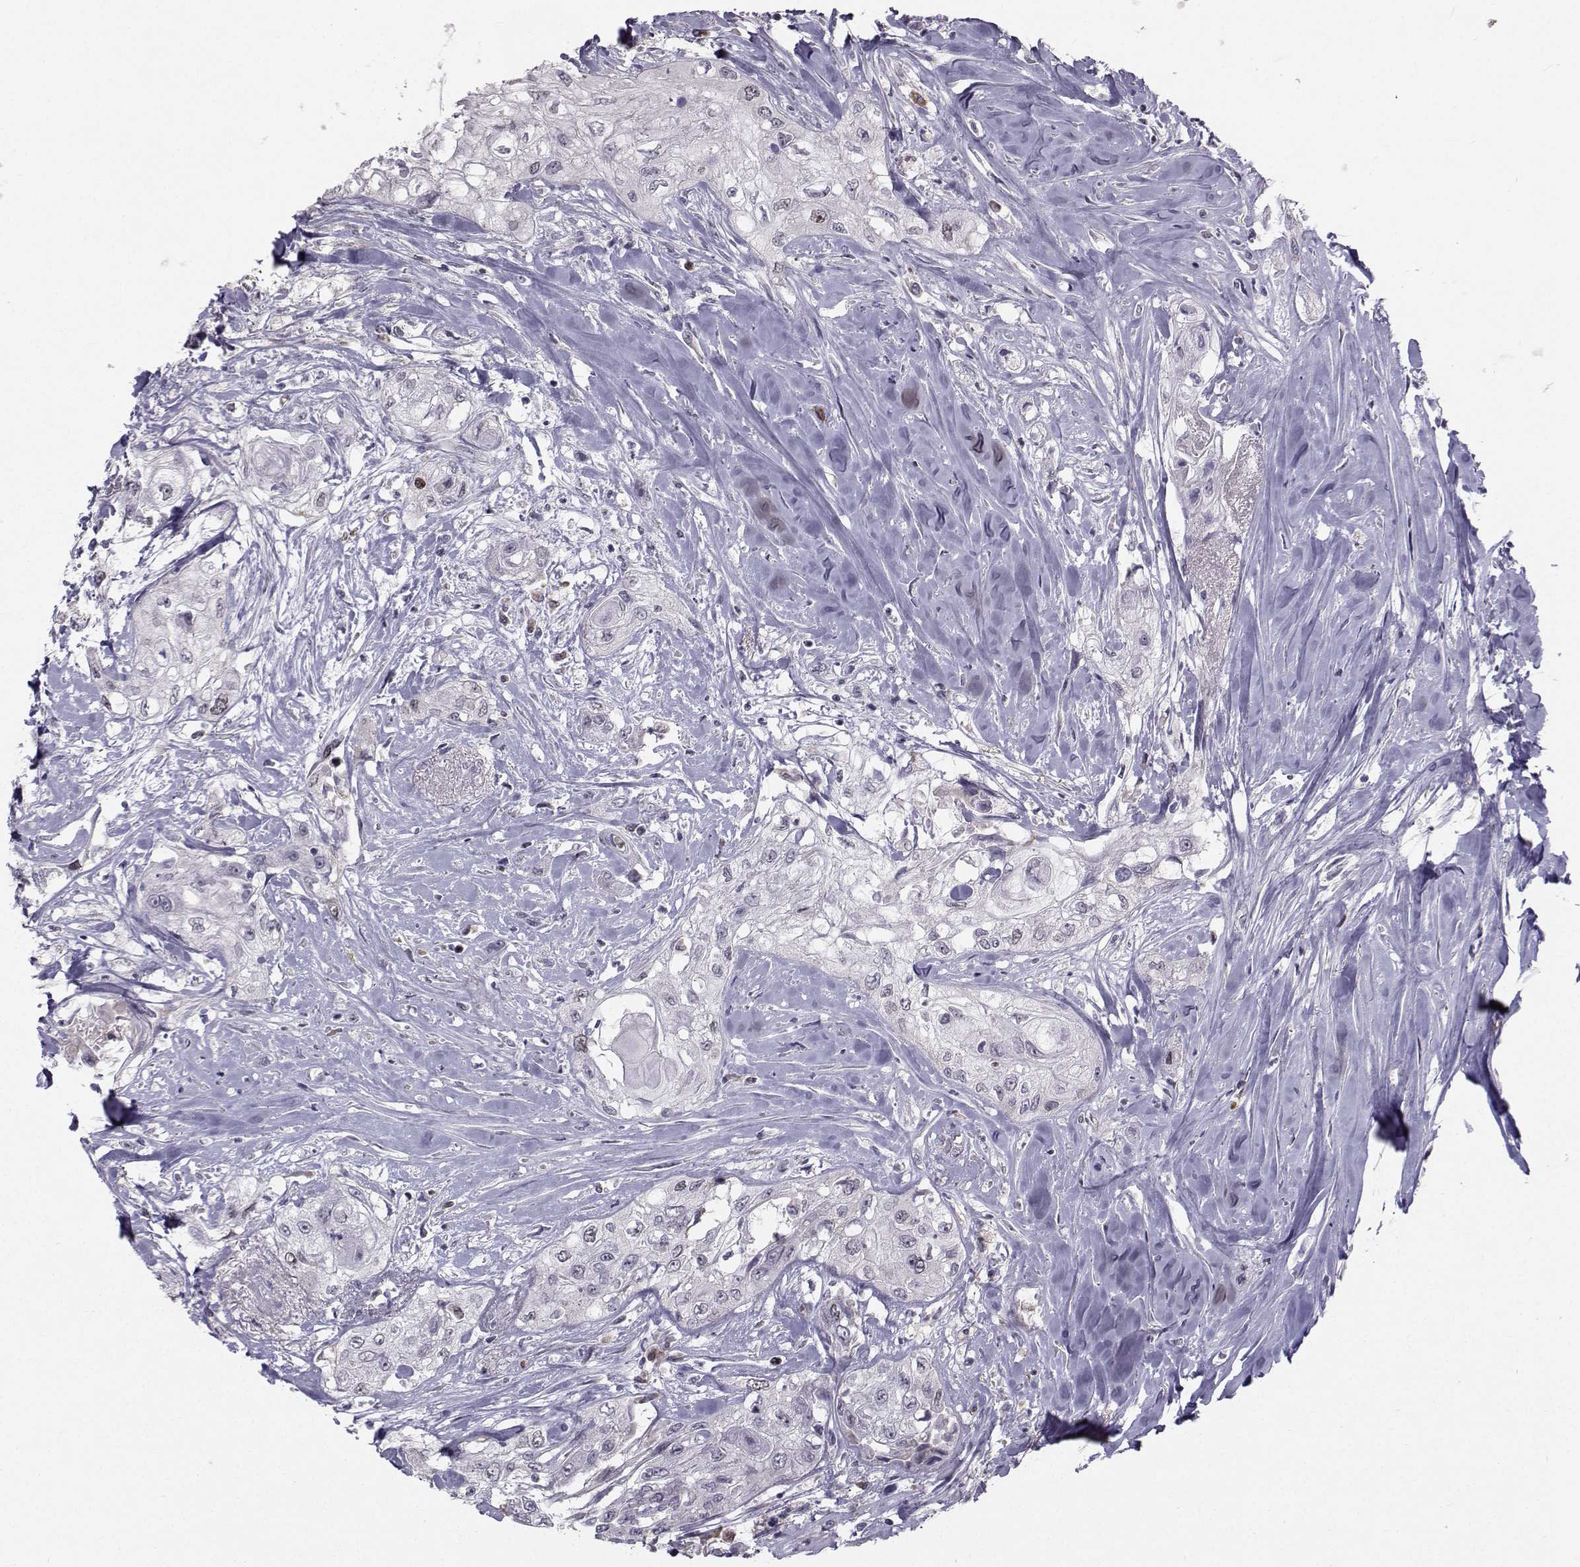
{"staining": {"intensity": "negative", "quantity": "none", "location": "none"}, "tissue": "head and neck cancer", "cell_type": "Tumor cells", "image_type": "cancer", "snomed": [{"axis": "morphology", "description": "Normal tissue, NOS"}, {"axis": "morphology", "description": "Squamous cell carcinoma, NOS"}, {"axis": "topography", "description": "Oral tissue"}, {"axis": "topography", "description": "Peripheral nerve tissue"}, {"axis": "topography", "description": "Head-Neck"}], "caption": "Immunohistochemistry of human head and neck cancer reveals no staining in tumor cells.", "gene": "LRP8", "patient": {"sex": "female", "age": 59}}